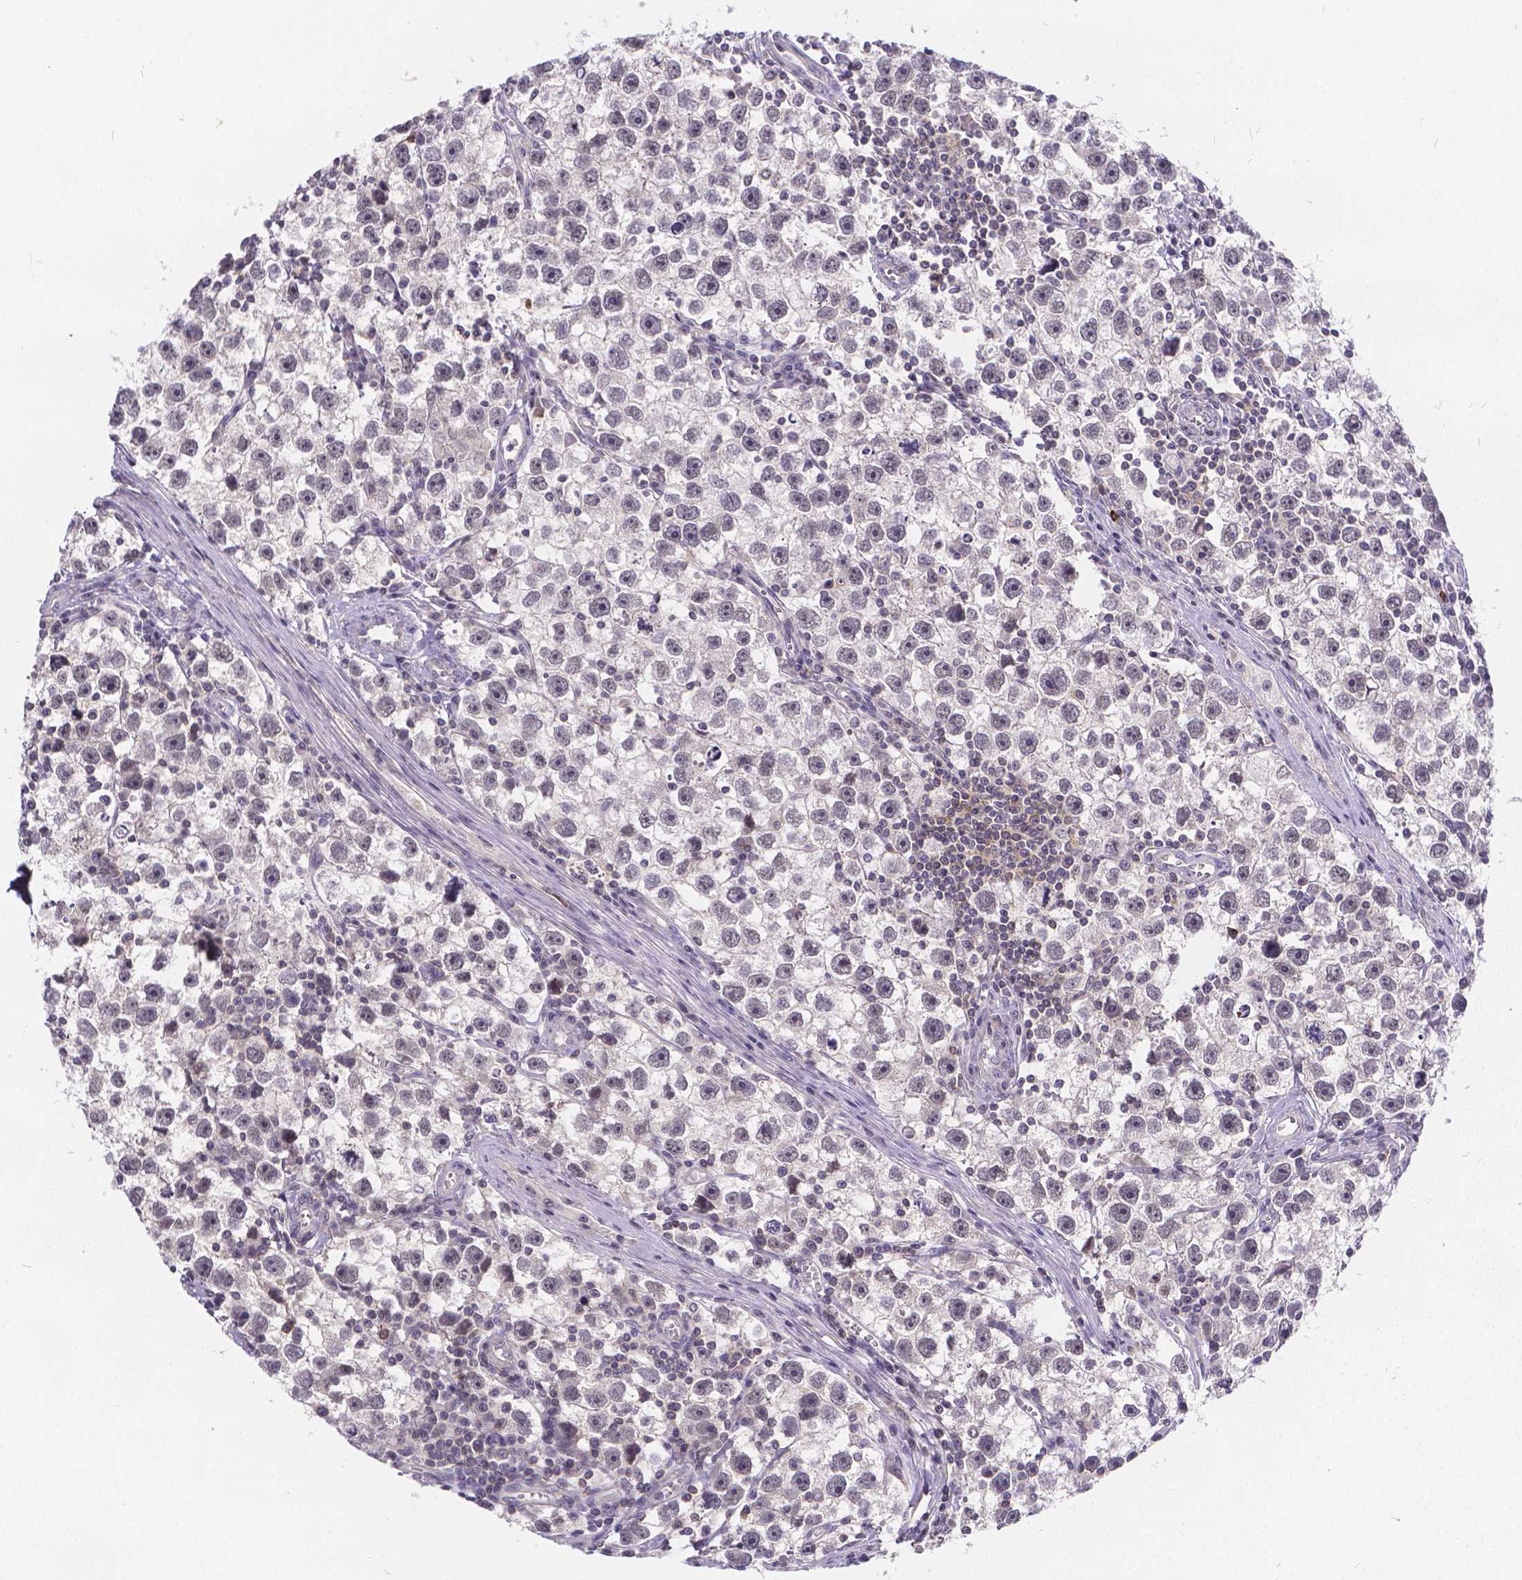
{"staining": {"intensity": "negative", "quantity": "none", "location": "none"}, "tissue": "testis cancer", "cell_type": "Tumor cells", "image_type": "cancer", "snomed": [{"axis": "morphology", "description": "Seminoma, NOS"}, {"axis": "topography", "description": "Testis"}], "caption": "Immunohistochemistry photomicrograph of human testis cancer (seminoma) stained for a protein (brown), which exhibits no expression in tumor cells.", "gene": "GLRB", "patient": {"sex": "male", "age": 30}}